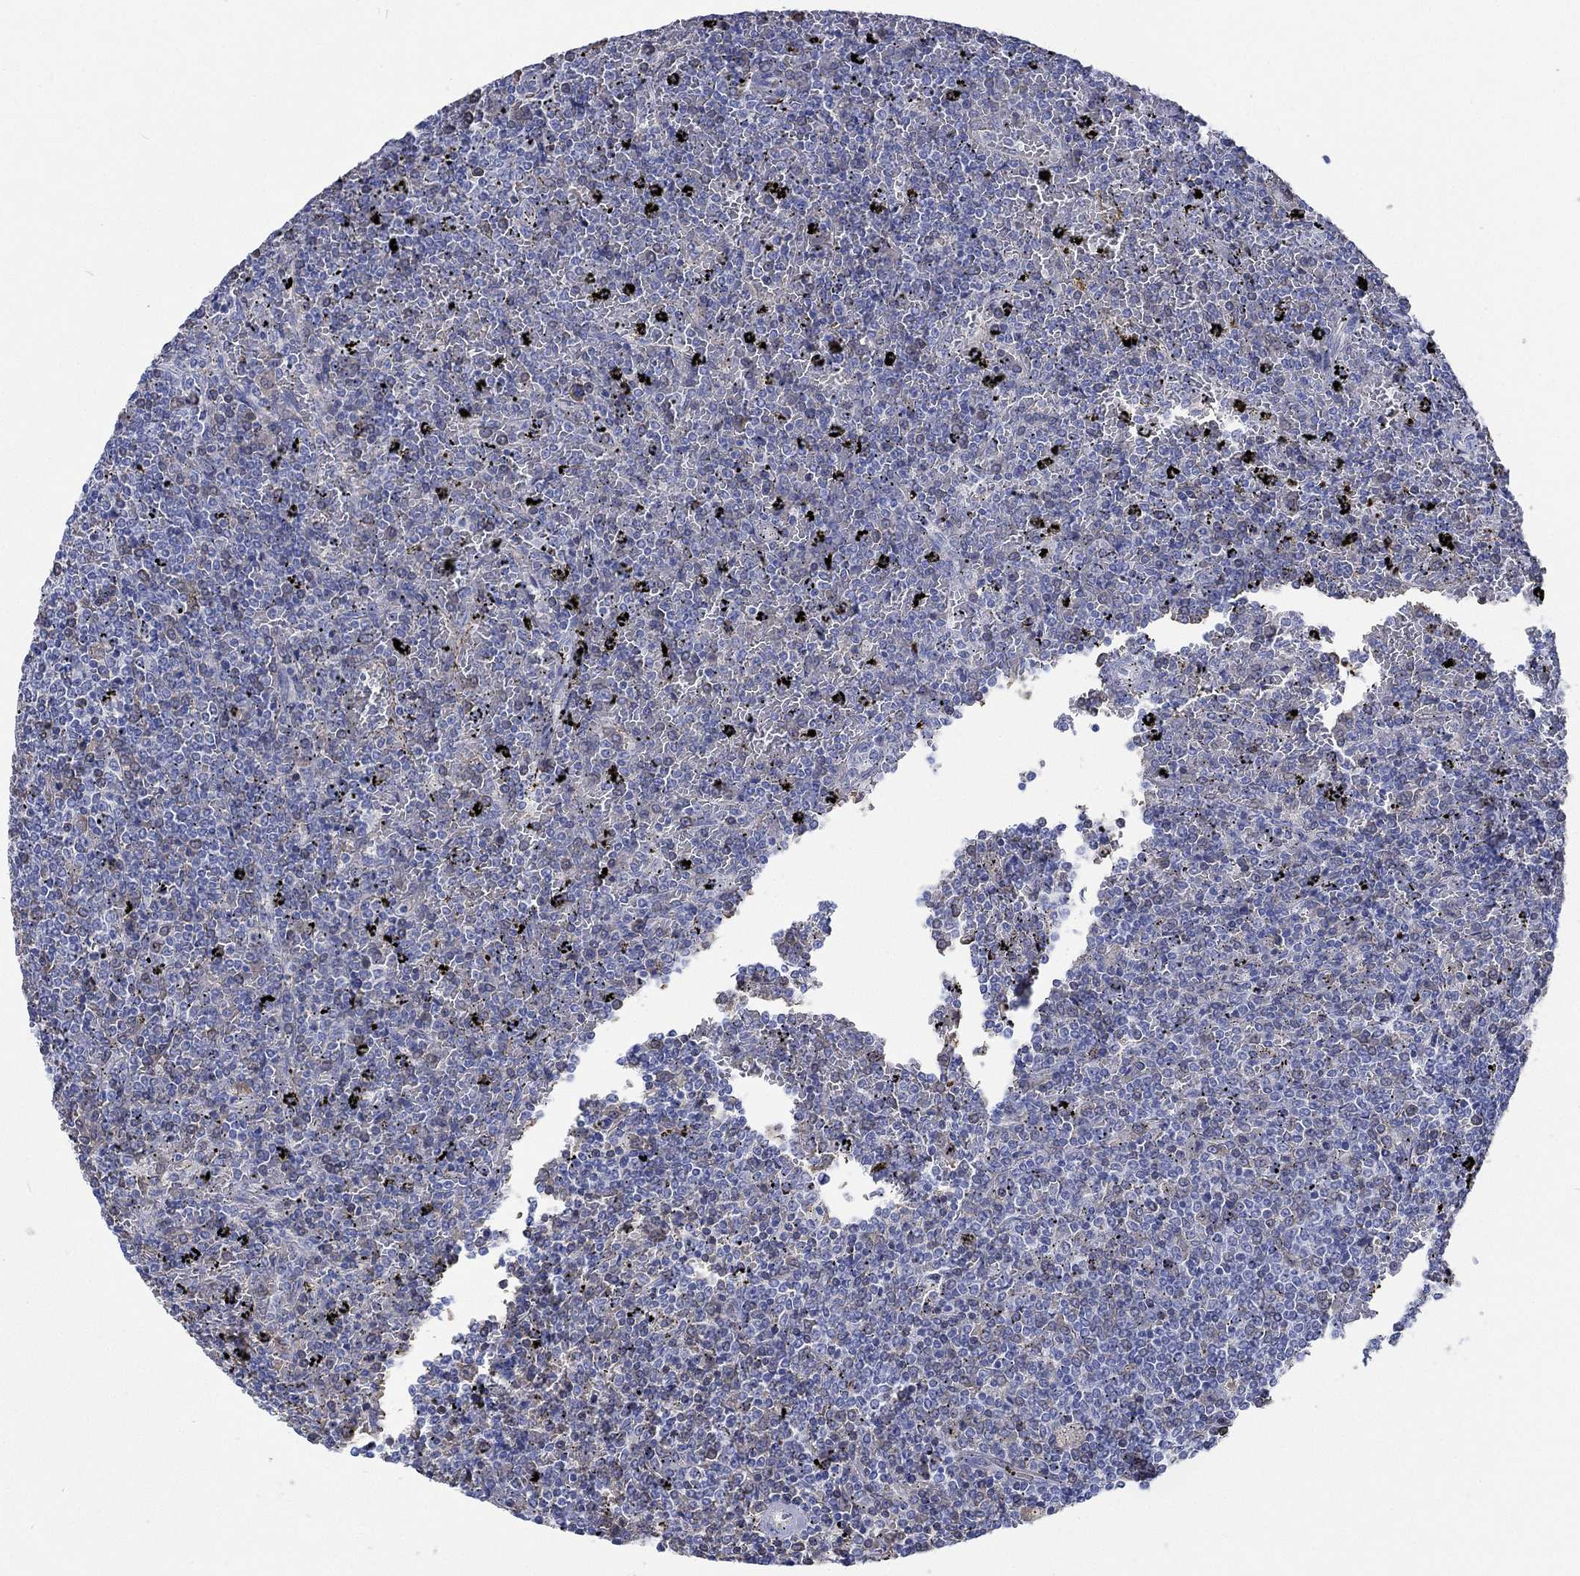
{"staining": {"intensity": "negative", "quantity": "none", "location": "none"}, "tissue": "lymphoma", "cell_type": "Tumor cells", "image_type": "cancer", "snomed": [{"axis": "morphology", "description": "Malignant lymphoma, non-Hodgkin's type, Low grade"}, {"axis": "topography", "description": "Spleen"}], "caption": "Tumor cells are negative for protein expression in human lymphoma.", "gene": "KCNA1", "patient": {"sex": "female", "age": 77}}